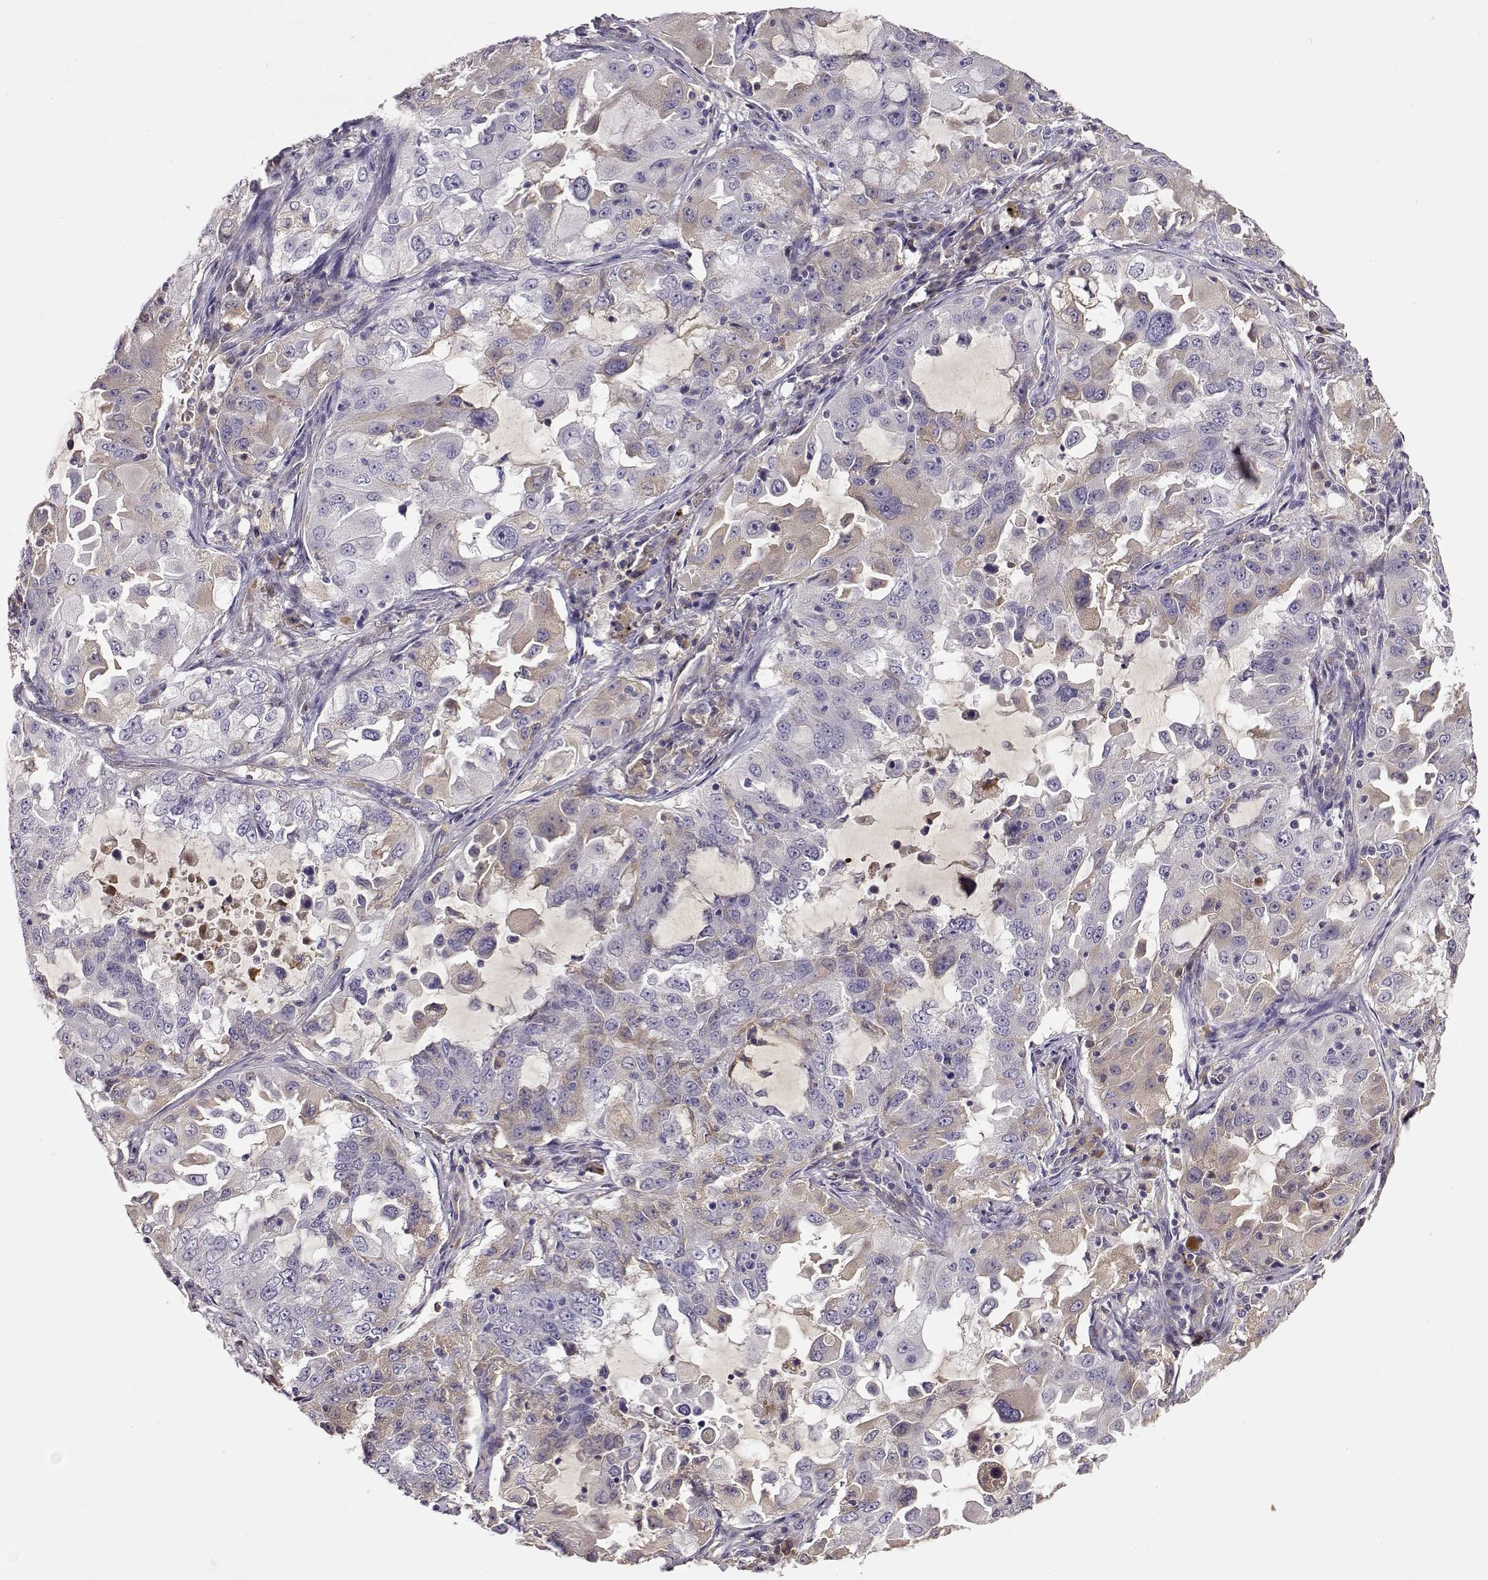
{"staining": {"intensity": "weak", "quantity": "<25%", "location": "cytoplasmic/membranous"}, "tissue": "lung cancer", "cell_type": "Tumor cells", "image_type": "cancer", "snomed": [{"axis": "morphology", "description": "Adenocarcinoma, NOS"}, {"axis": "topography", "description": "Lung"}], "caption": "The micrograph exhibits no staining of tumor cells in lung cancer. (DAB immunohistochemistry (IHC) with hematoxylin counter stain).", "gene": "TACR1", "patient": {"sex": "female", "age": 61}}